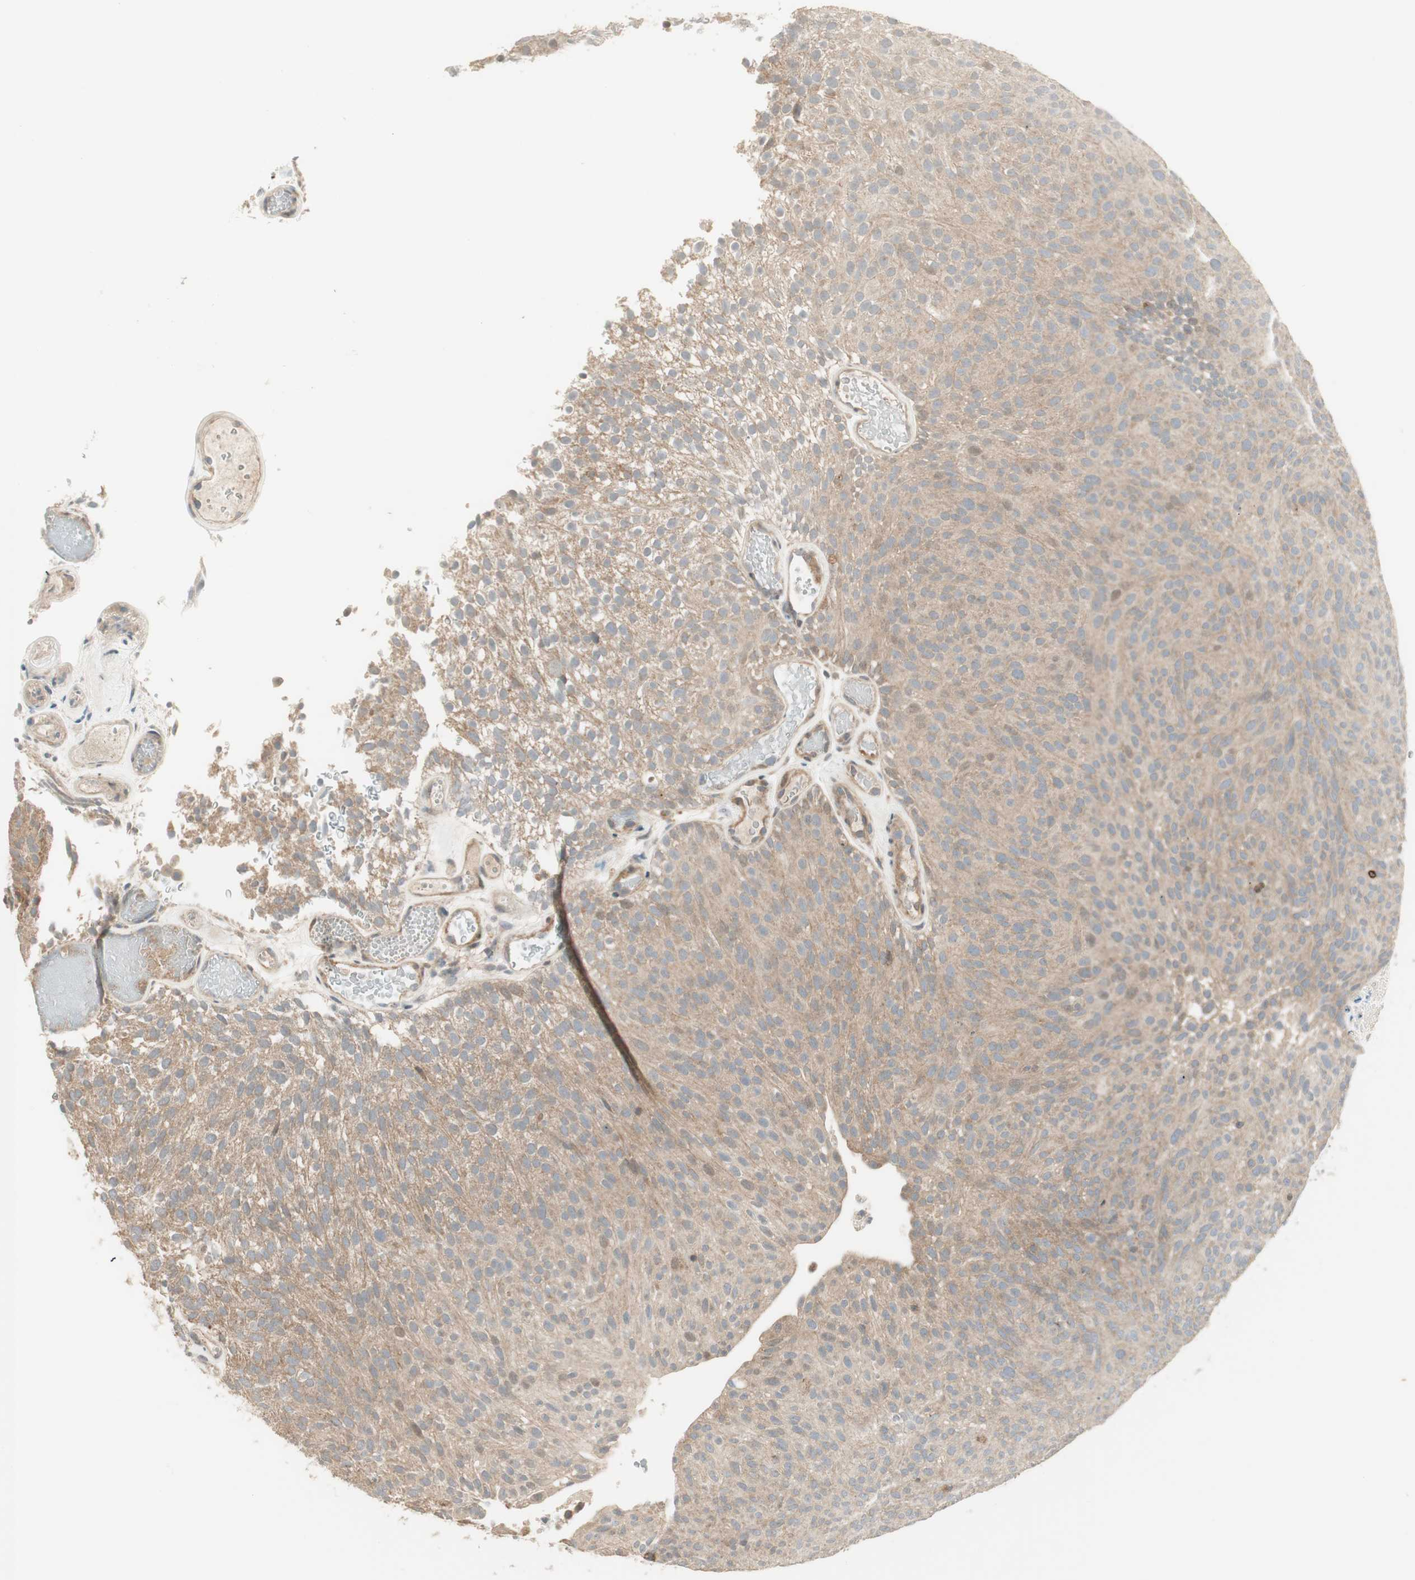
{"staining": {"intensity": "weak", "quantity": ">75%", "location": "cytoplasmic/membranous"}, "tissue": "urothelial cancer", "cell_type": "Tumor cells", "image_type": "cancer", "snomed": [{"axis": "morphology", "description": "Urothelial carcinoma, Low grade"}, {"axis": "topography", "description": "Urinary bladder"}], "caption": "About >75% of tumor cells in human urothelial cancer reveal weak cytoplasmic/membranous protein staining as visualized by brown immunohistochemical staining.", "gene": "SFRP1", "patient": {"sex": "male", "age": 78}}